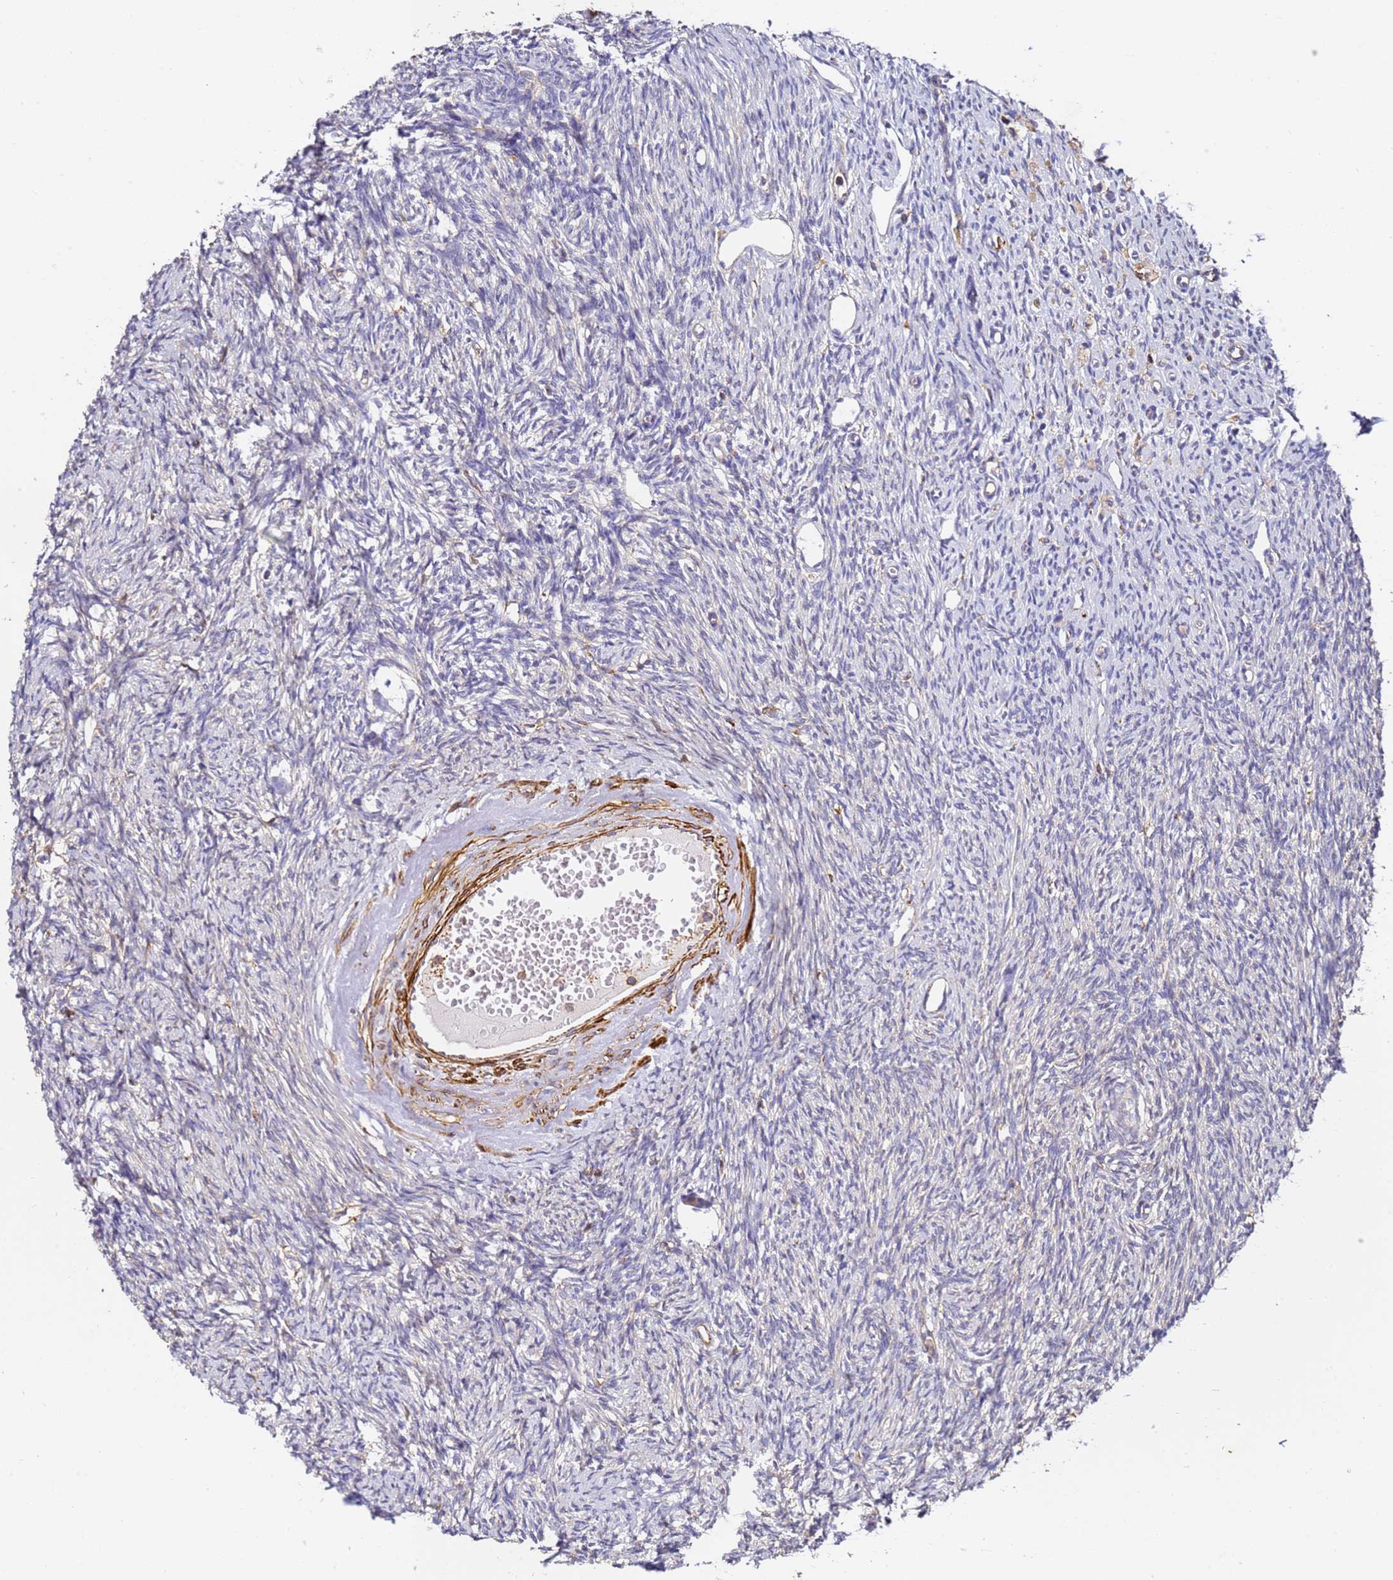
{"staining": {"intensity": "negative", "quantity": "none", "location": "none"}, "tissue": "ovary", "cell_type": "Ovarian stroma cells", "image_type": "normal", "snomed": [{"axis": "morphology", "description": "Normal tissue, NOS"}, {"axis": "morphology", "description": "Cyst, NOS"}, {"axis": "topography", "description": "Ovary"}], "caption": "Immunohistochemical staining of normal human ovary shows no significant staining in ovarian stroma cells. (DAB (3,3'-diaminobenzidine) immunohistochemistry, high magnification).", "gene": "ZNF671", "patient": {"sex": "female", "age": 33}}